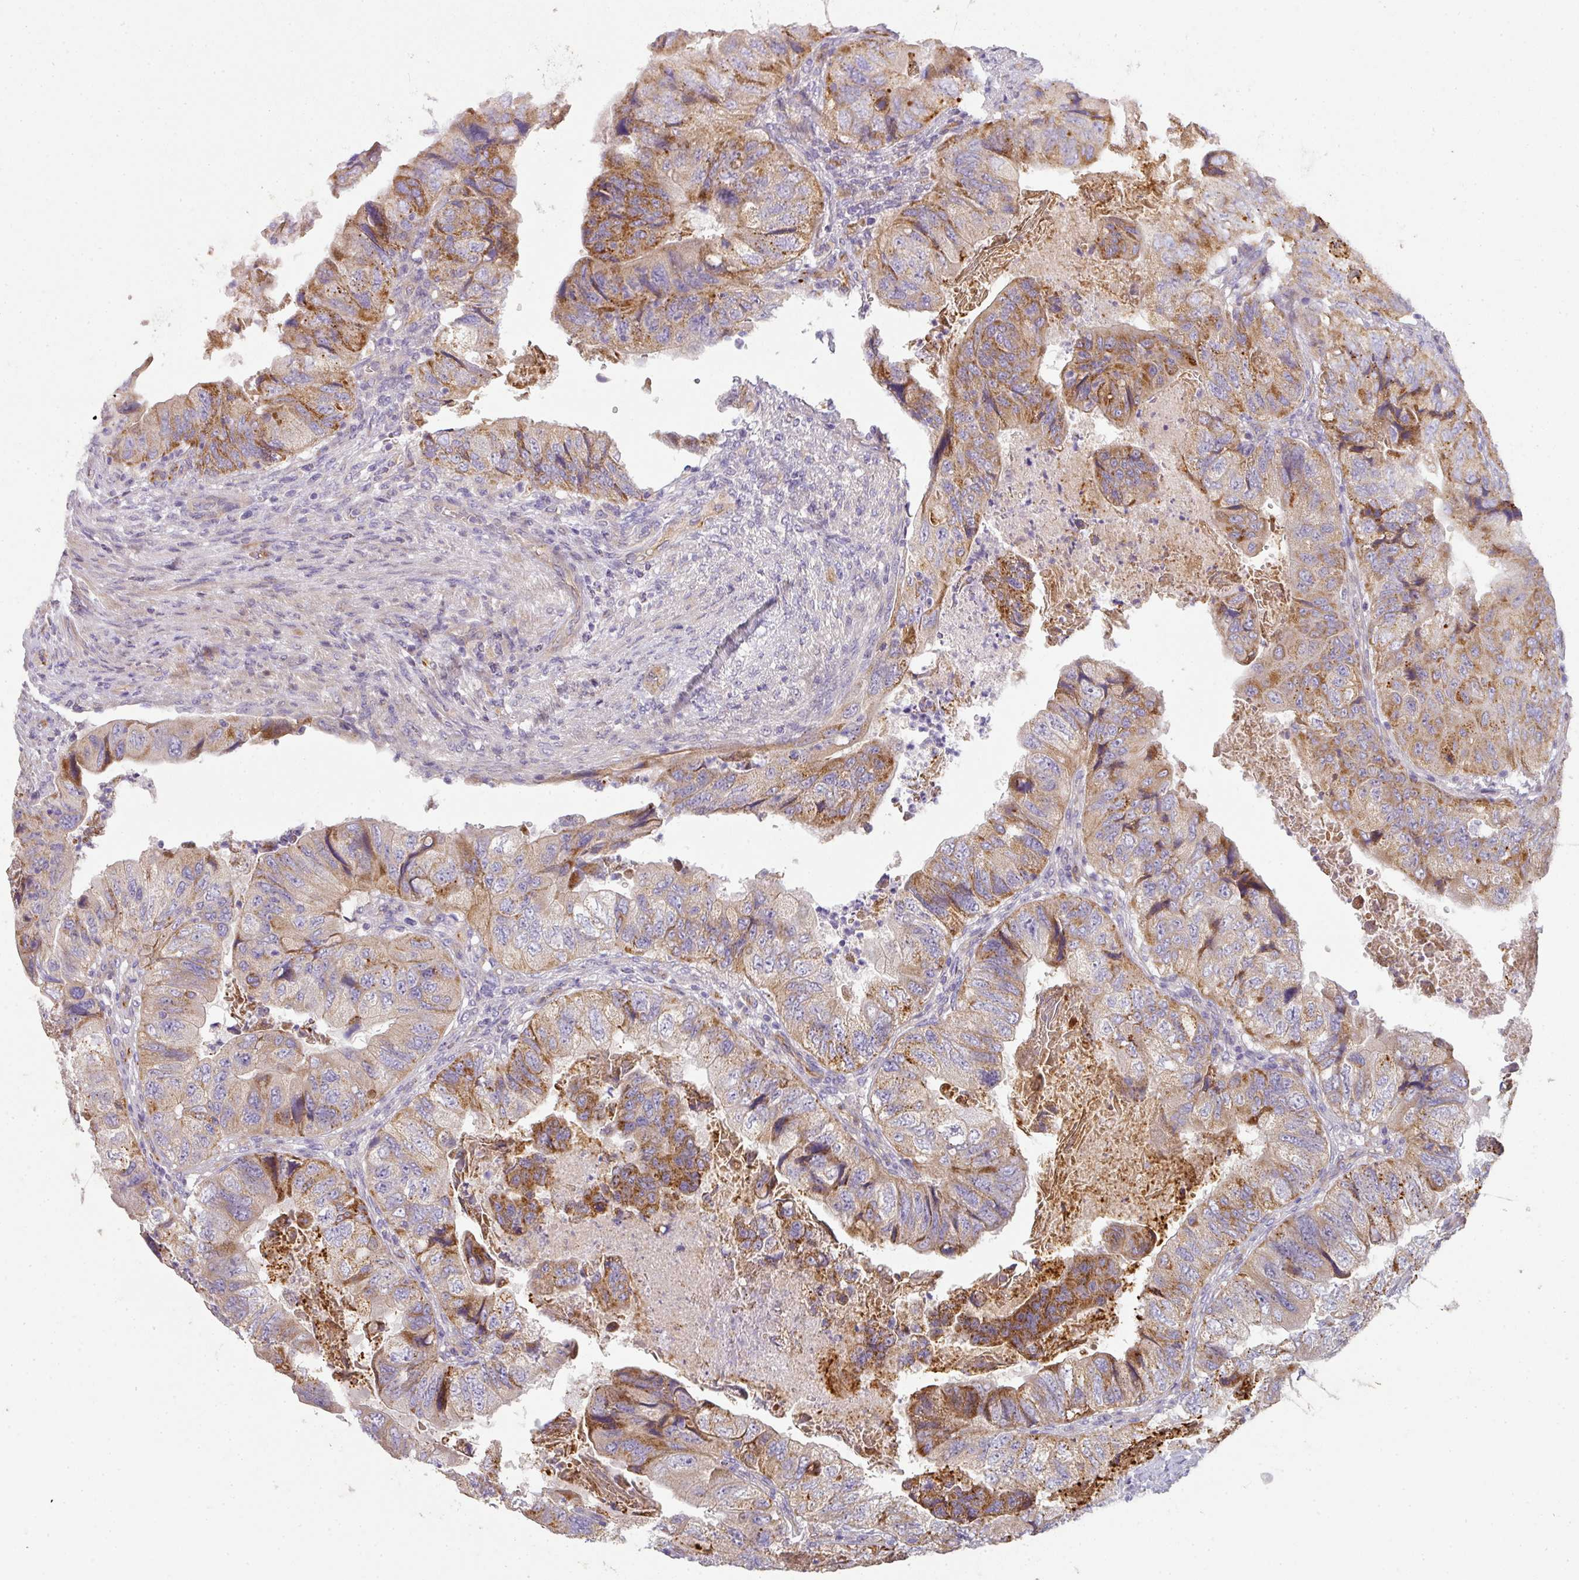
{"staining": {"intensity": "moderate", "quantity": "25%-75%", "location": "cytoplasmic/membranous"}, "tissue": "colorectal cancer", "cell_type": "Tumor cells", "image_type": "cancer", "snomed": [{"axis": "morphology", "description": "Adenocarcinoma, NOS"}, {"axis": "topography", "description": "Rectum"}], "caption": "Brown immunohistochemical staining in colorectal cancer shows moderate cytoplasmic/membranous staining in about 25%-75% of tumor cells.", "gene": "PCDH1", "patient": {"sex": "male", "age": 63}}